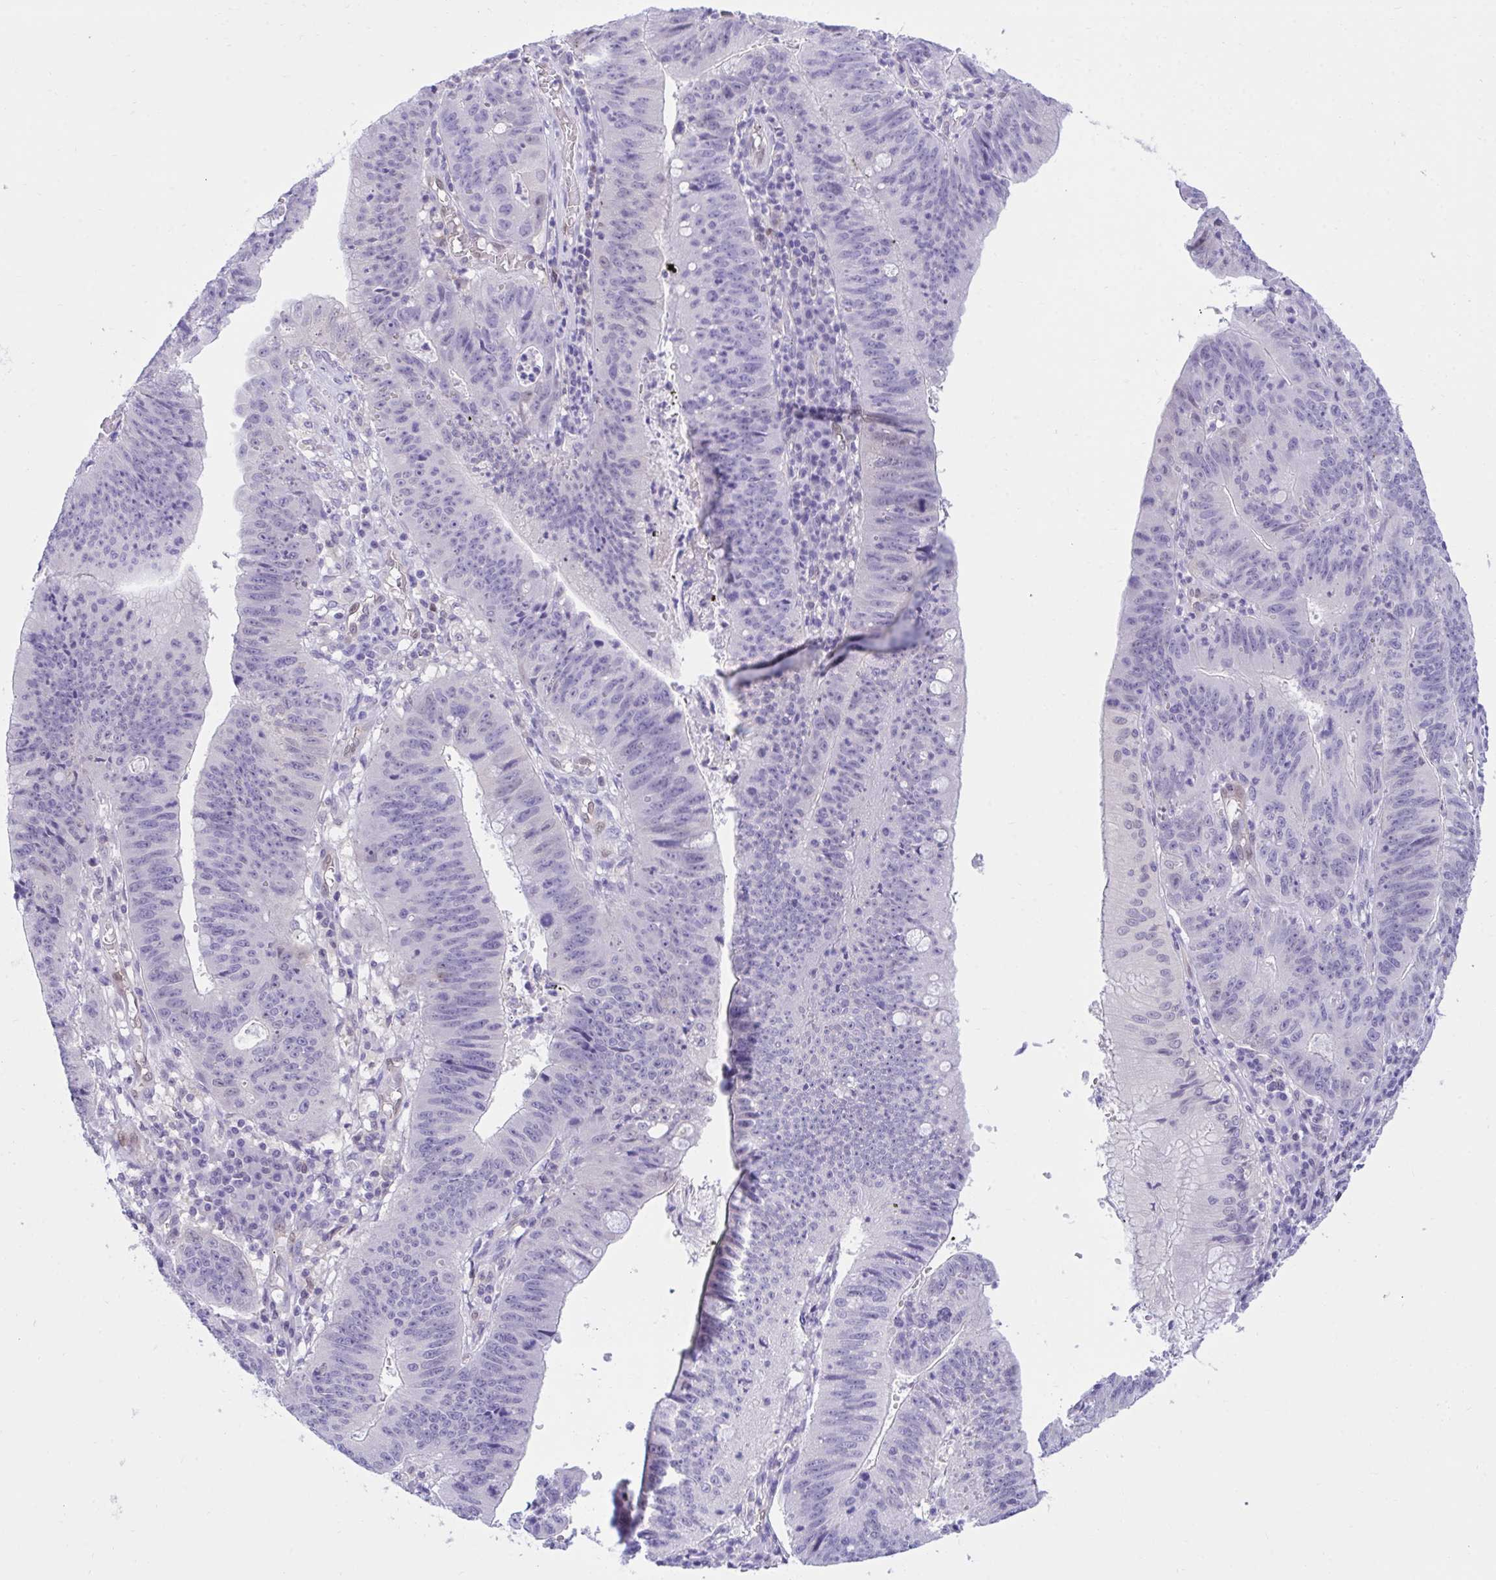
{"staining": {"intensity": "negative", "quantity": "none", "location": "none"}, "tissue": "stomach cancer", "cell_type": "Tumor cells", "image_type": "cancer", "snomed": [{"axis": "morphology", "description": "Adenocarcinoma, NOS"}, {"axis": "topography", "description": "Stomach"}], "caption": "Tumor cells show no significant staining in stomach adenocarcinoma.", "gene": "PGM2L1", "patient": {"sex": "male", "age": 59}}